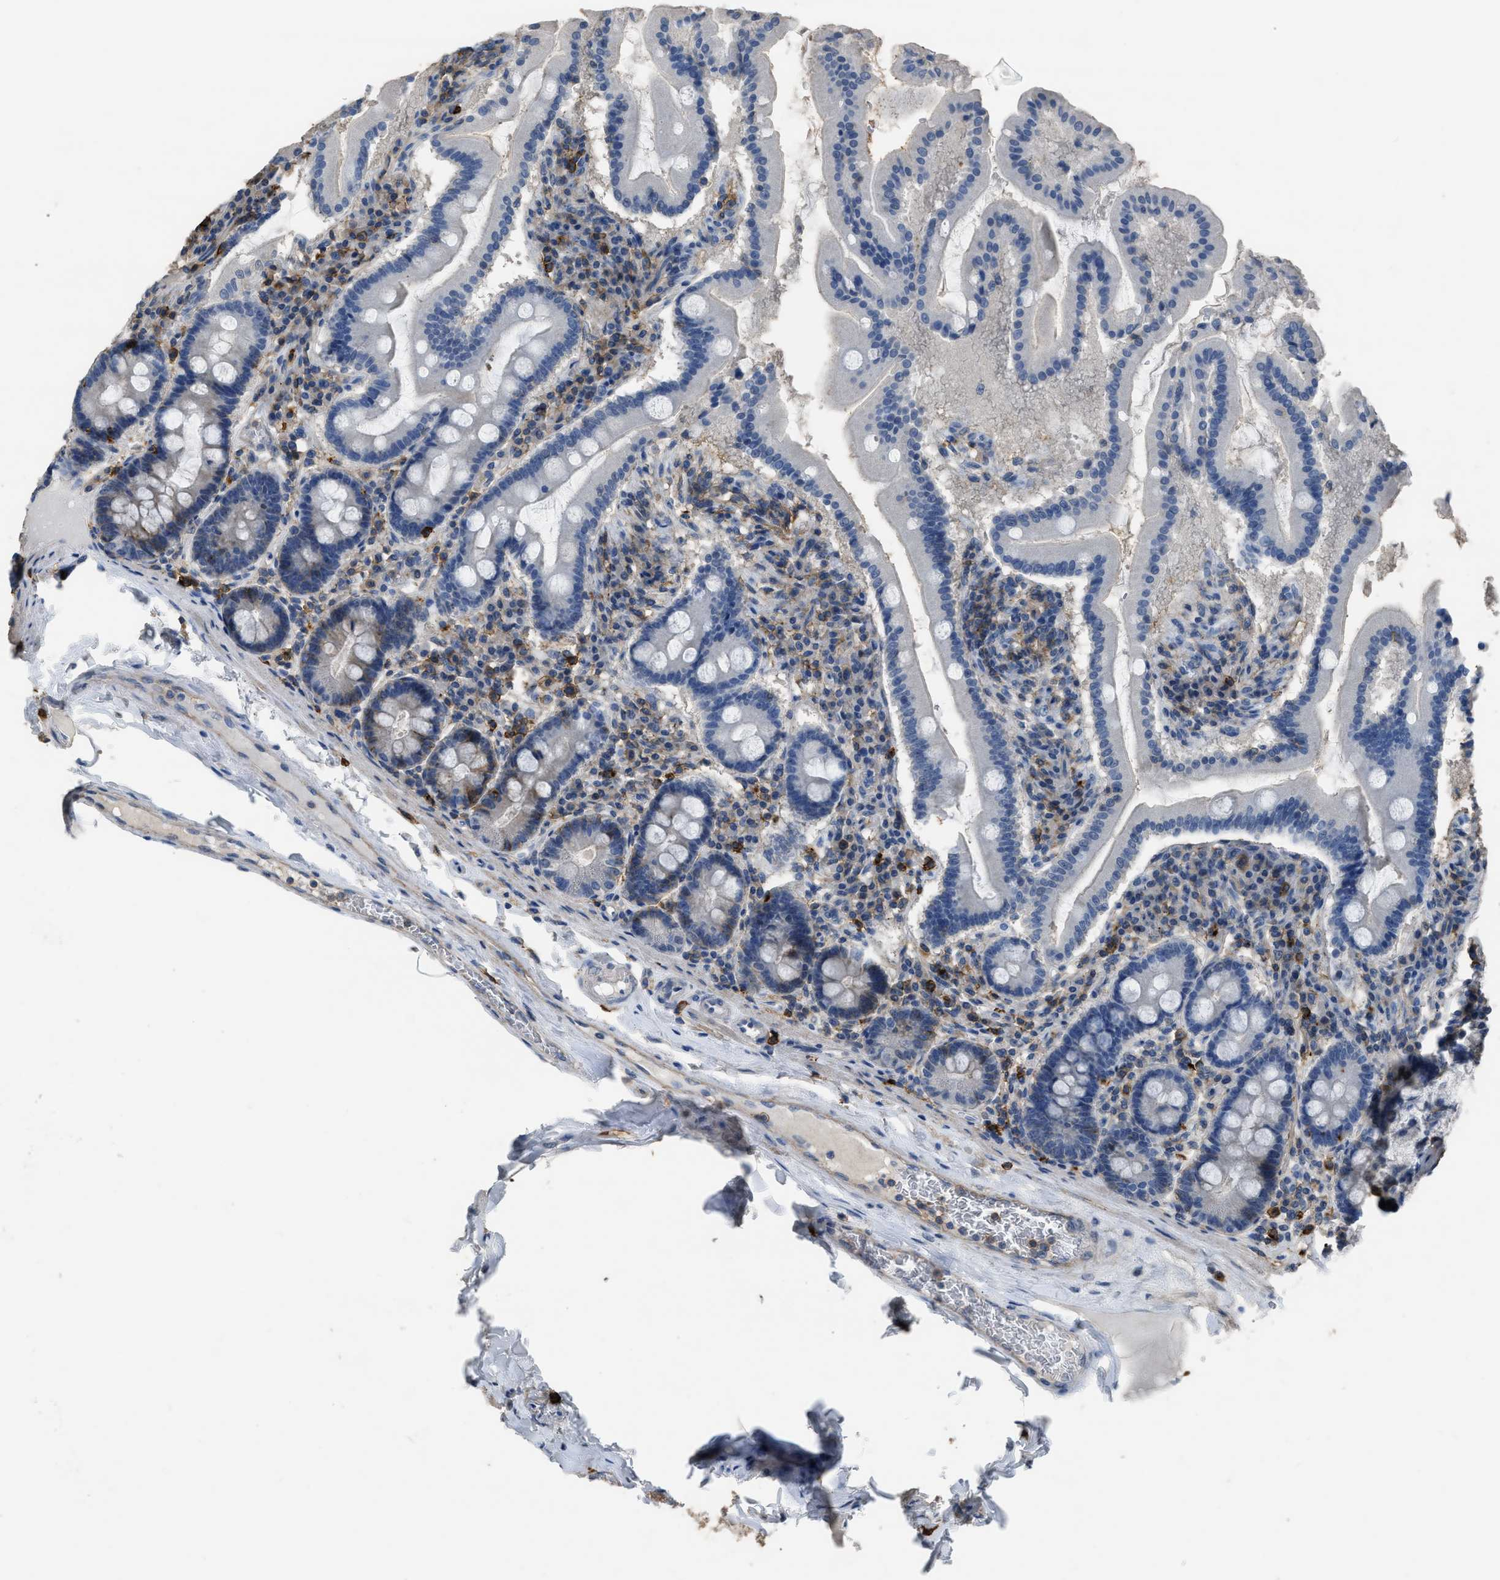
{"staining": {"intensity": "moderate", "quantity": "<25%", "location": "cytoplasmic/membranous"}, "tissue": "duodenum", "cell_type": "Glandular cells", "image_type": "normal", "snomed": [{"axis": "morphology", "description": "Normal tissue, NOS"}, {"axis": "topography", "description": "Duodenum"}], "caption": "Immunohistochemical staining of normal duodenum exhibits <25% levels of moderate cytoplasmic/membranous protein expression in approximately <25% of glandular cells.", "gene": "OR51E1", "patient": {"sex": "male", "age": 50}}